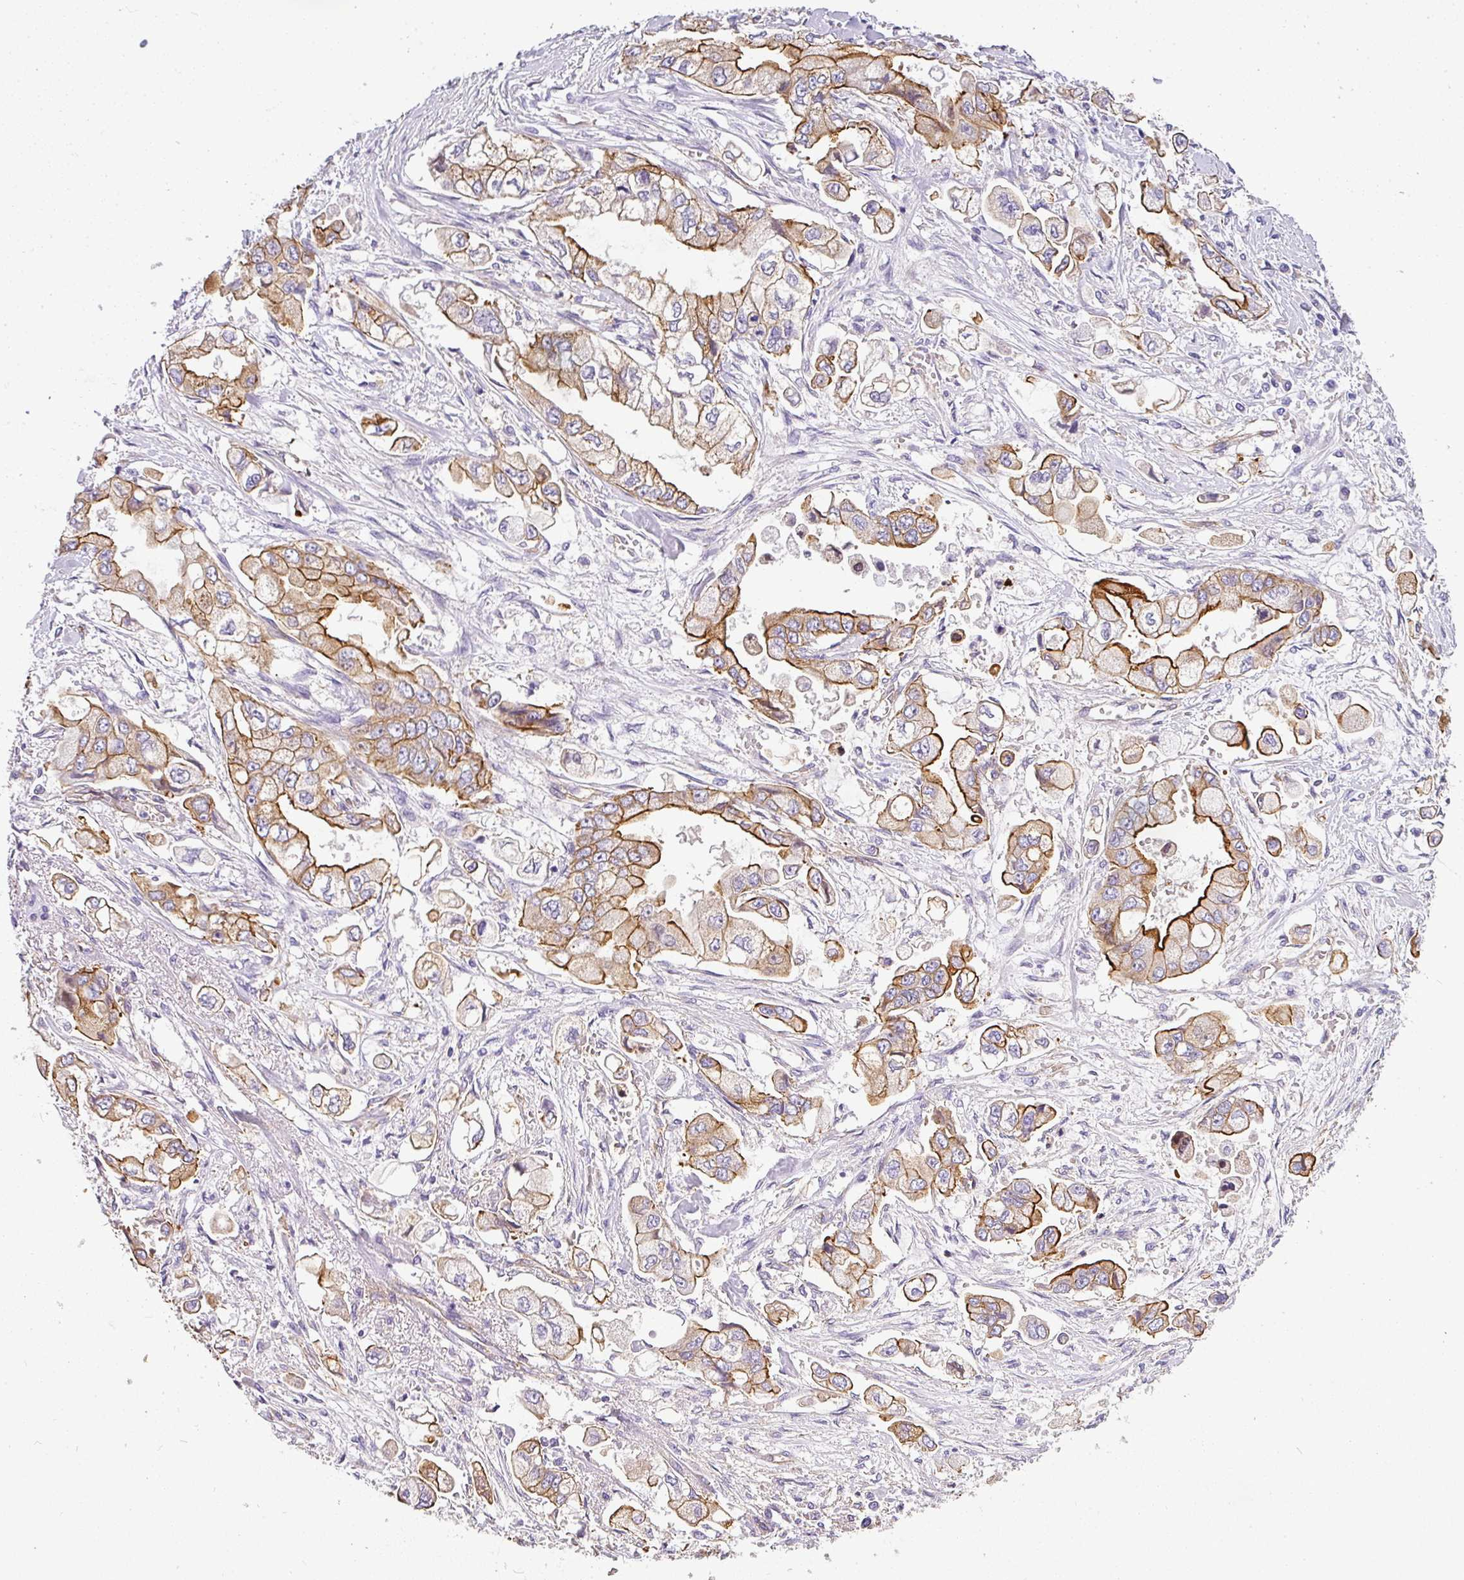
{"staining": {"intensity": "moderate", "quantity": ">75%", "location": "cytoplasmic/membranous"}, "tissue": "stomach cancer", "cell_type": "Tumor cells", "image_type": "cancer", "snomed": [{"axis": "morphology", "description": "Adenocarcinoma, NOS"}, {"axis": "topography", "description": "Stomach"}], "caption": "An immunohistochemistry histopathology image of neoplastic tissue is shown. Protein staining in brown highlights moderate cytoplasmic/membranous positivity in stomach cancer (adenocarcinoma) within tumor cells.", "gene": "OR11H4", "patient": {"sex": "male", "age": 62}}